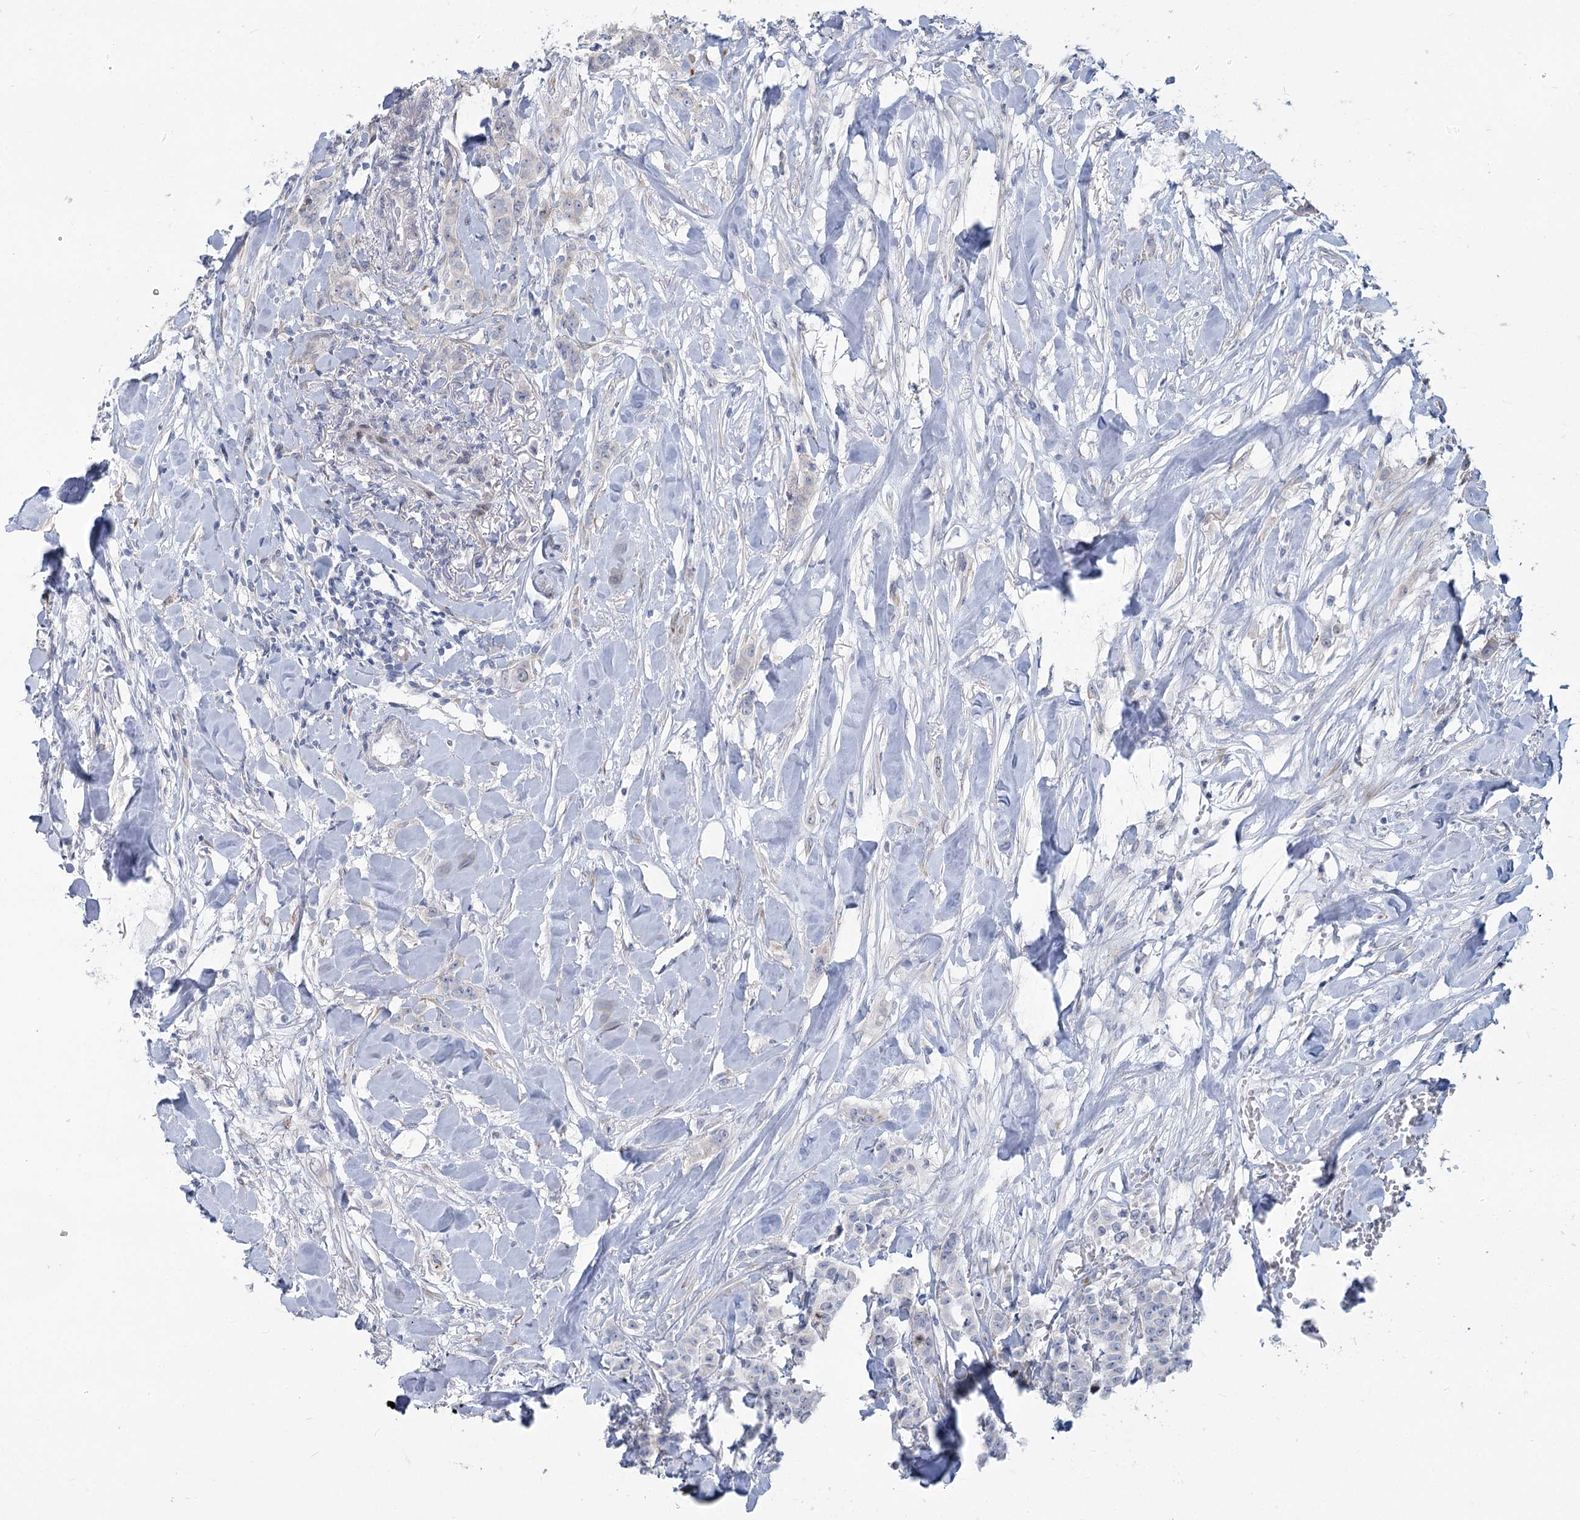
{"staining": {"intensity": "negative", "quantity": "none", "location": "none"}, "tissue": "breast cancer", "cell_type": "Tumor cells", "image_type": "cancer", "snomed": [{"axis": "morphology", "description": "Duct carcinoma"}, {"axis": "topography", "description": "Breast"}], "caption": "An IHC micrograph of breast cancer (invasive ductal carcinoma) is shown. There is no staining in tumor cells of breast cancer (invasive ductal carcinoma).", "gene": "ABITRAM", "patient": {"sex": "female", "age": 40}}